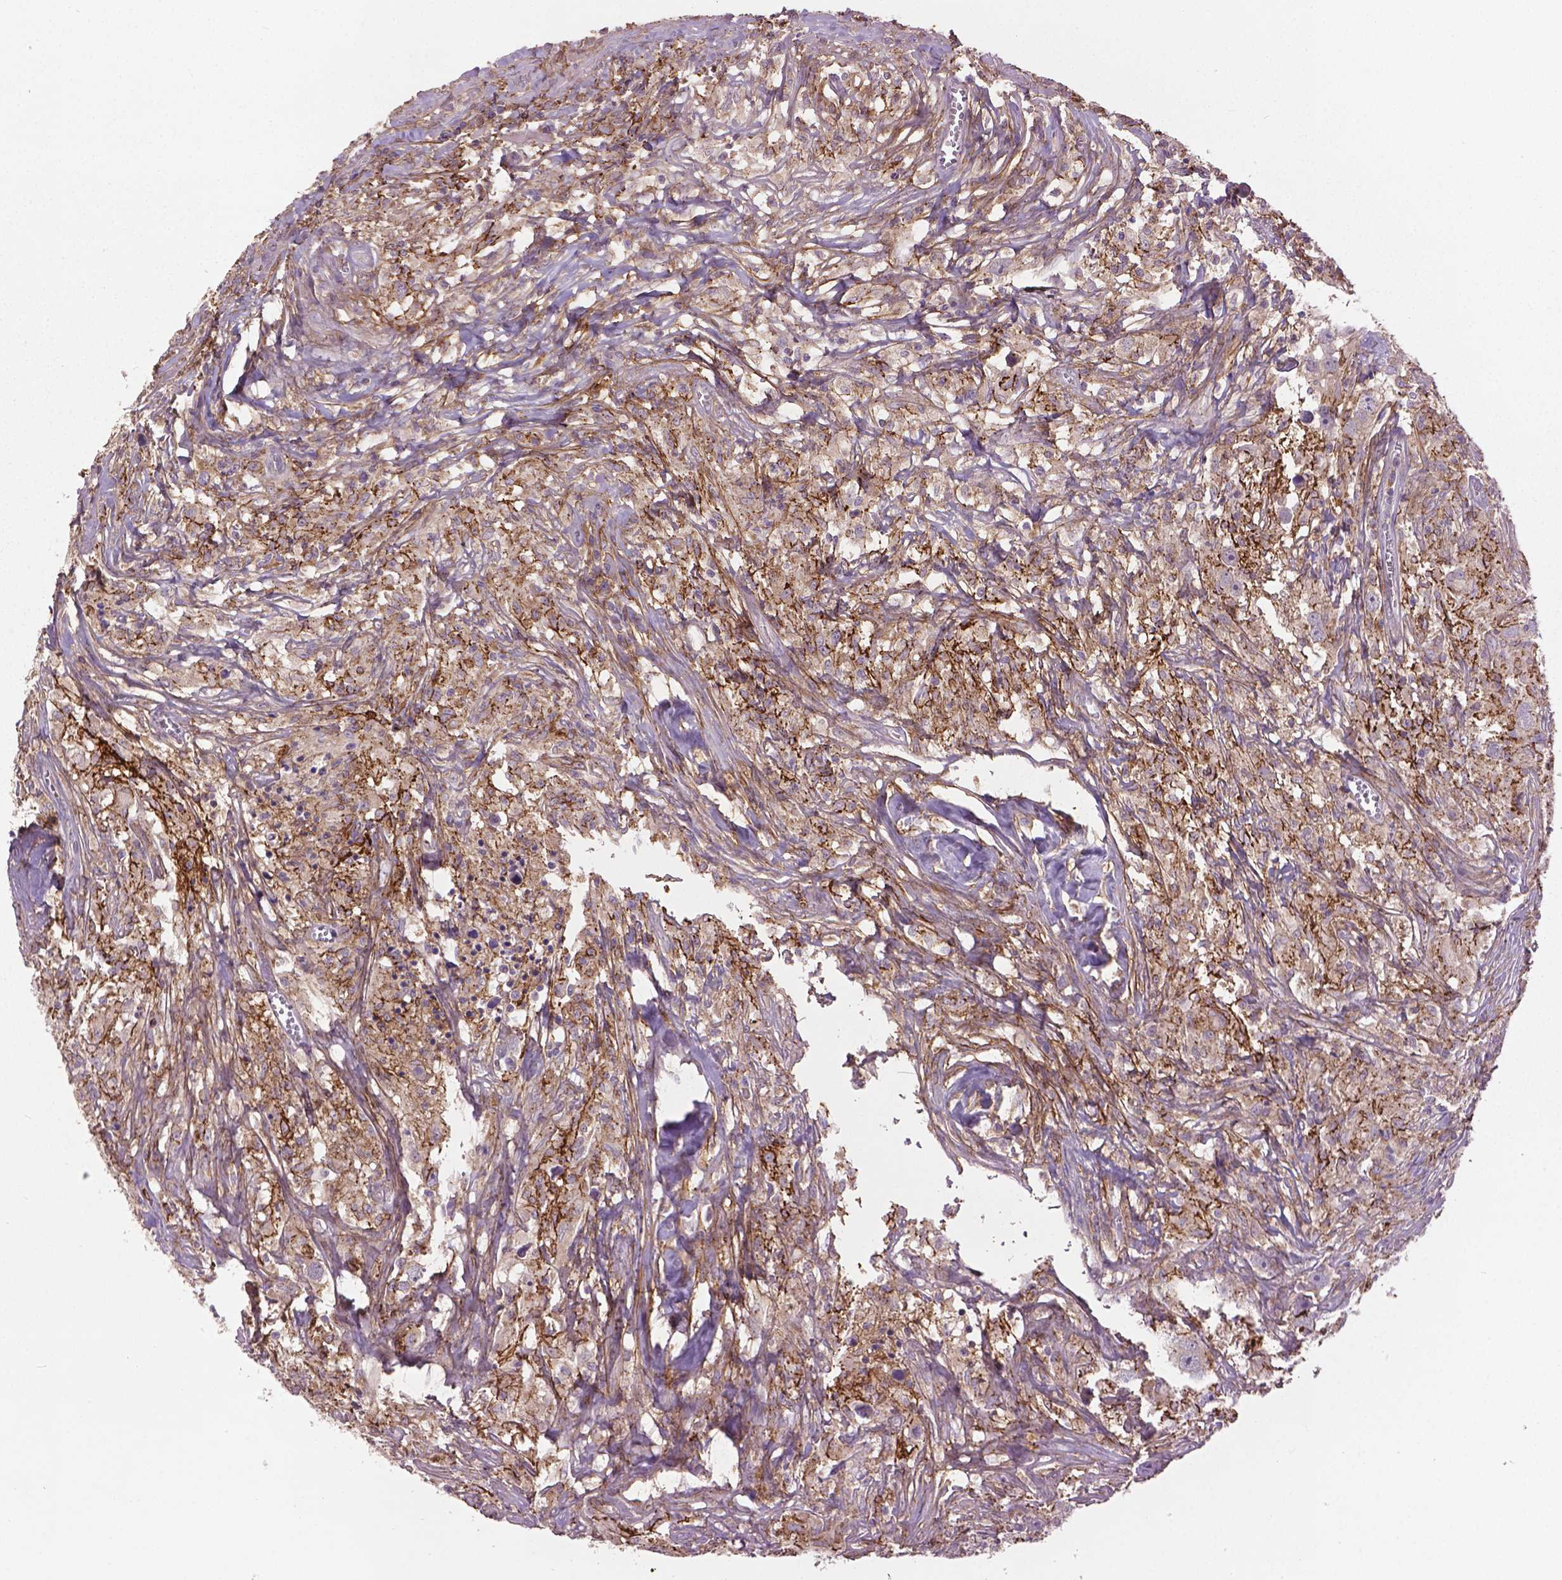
{"staining": {"intensity": "weak", "quantity": ">75%", "location": "cytoplasmic/membranous"}, "tissue": "testis cancer", "cell_type": "Tumor cells", "image_type": "cancer", "snomed": [{"axis": "morphology", "description": "Seminoma, NOS"}, {"axis": "topography", "description": "Testis"}], "caption": "Human testis cancer (seminoma) stained with a brown dye exhibits weak cytoplasmic/membranous positive staining in approximately >75% of tumor cells.", "gene": "LRRC3C", "patient": {"sex": "male", "age": 49}}